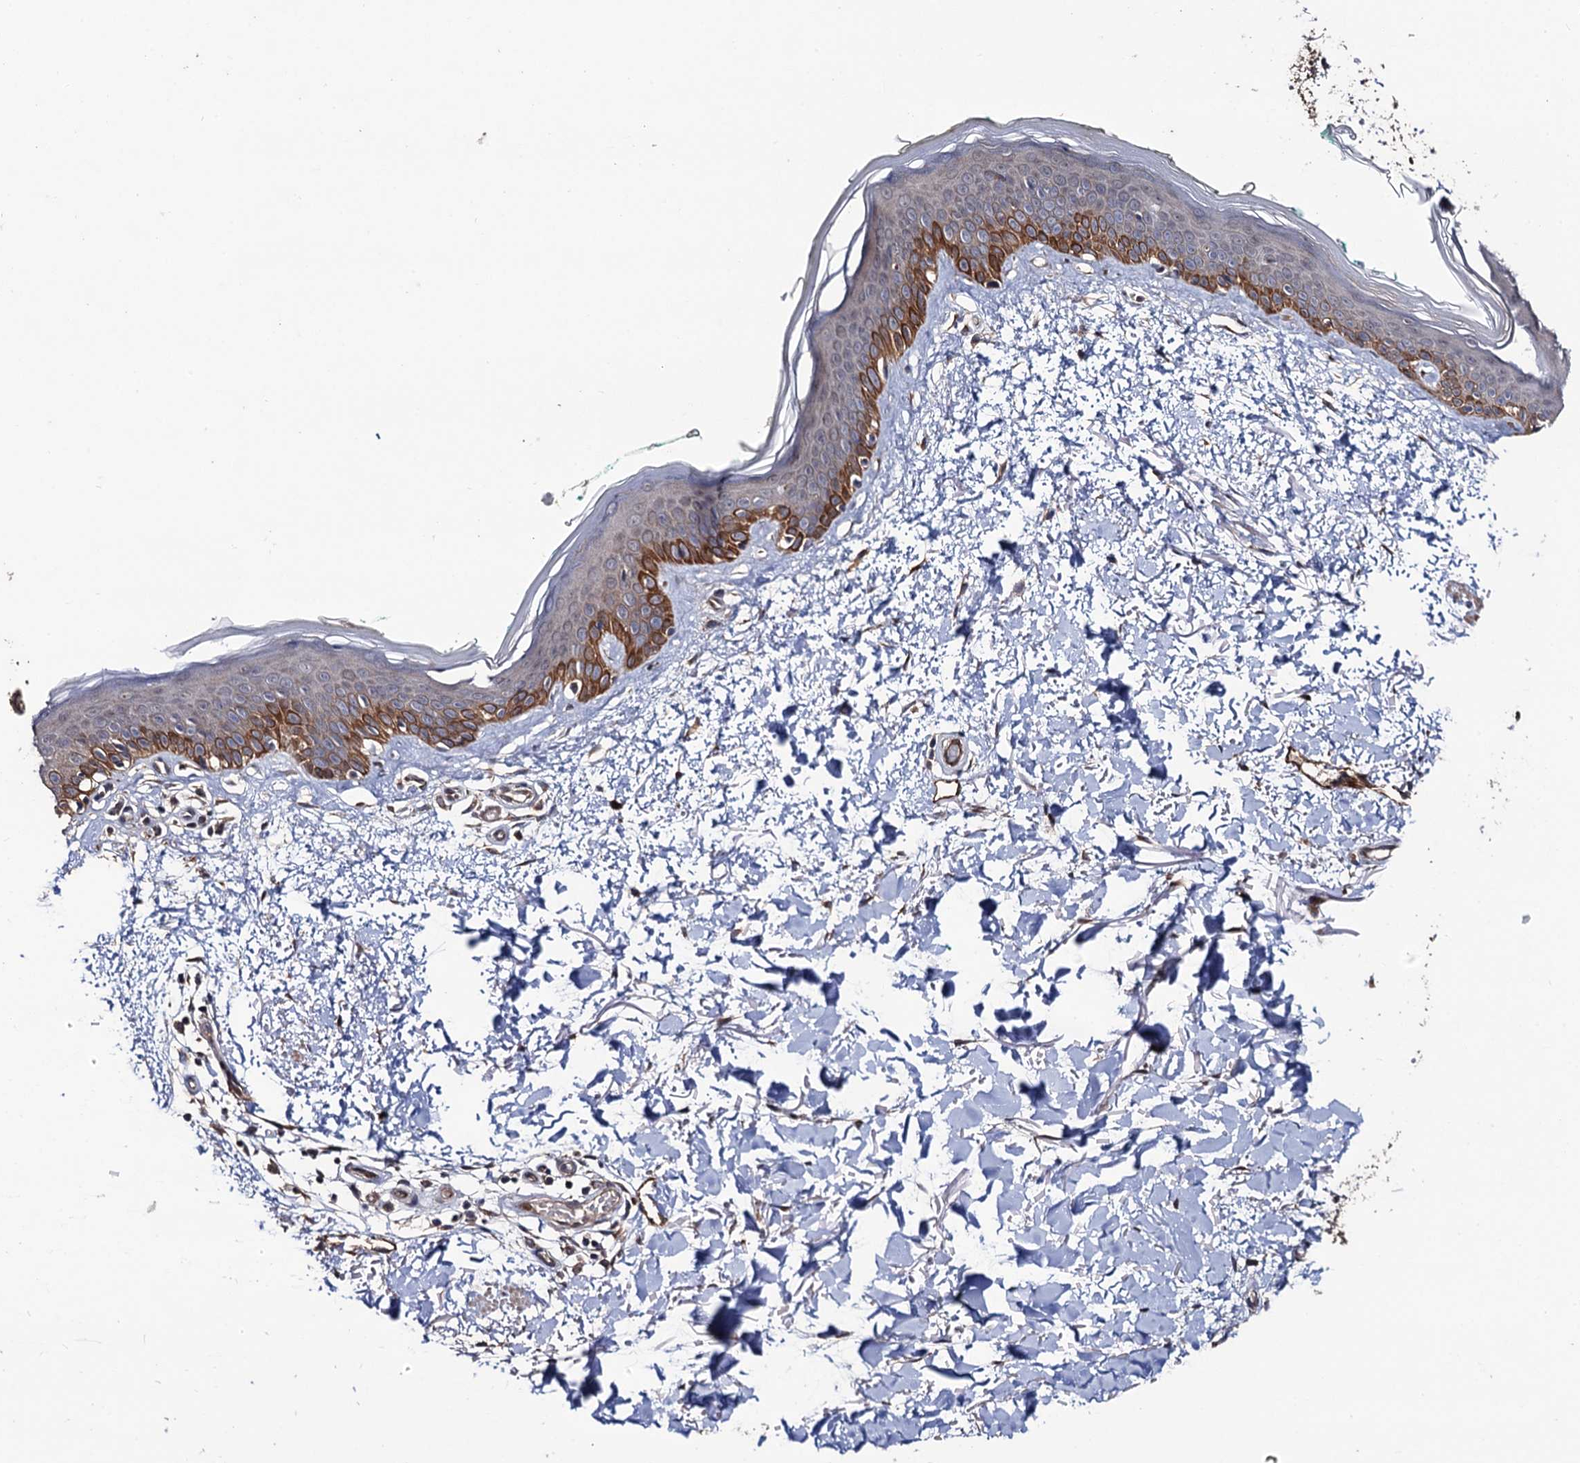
{"staining": {"intensity": "moderate", "quantity": ">75%", "location": "cytoplasmic/membranous"}, "tissue": "skin", "cell_type": "Fibroblasts", "image_type": "normal", "snomed": [{"axis": "morphology", "description": "Normal tissue, NOS"}, {"axis": "topography", "description": "Skin"}], "caption": "Fibroblasts display medium levels of moderate cytoplasmic/membranous positivity in approximately >75% of cells in unremarkable human skin.", "gene": "LRRC63", "patient": {"sex": "male", "age": 62}}